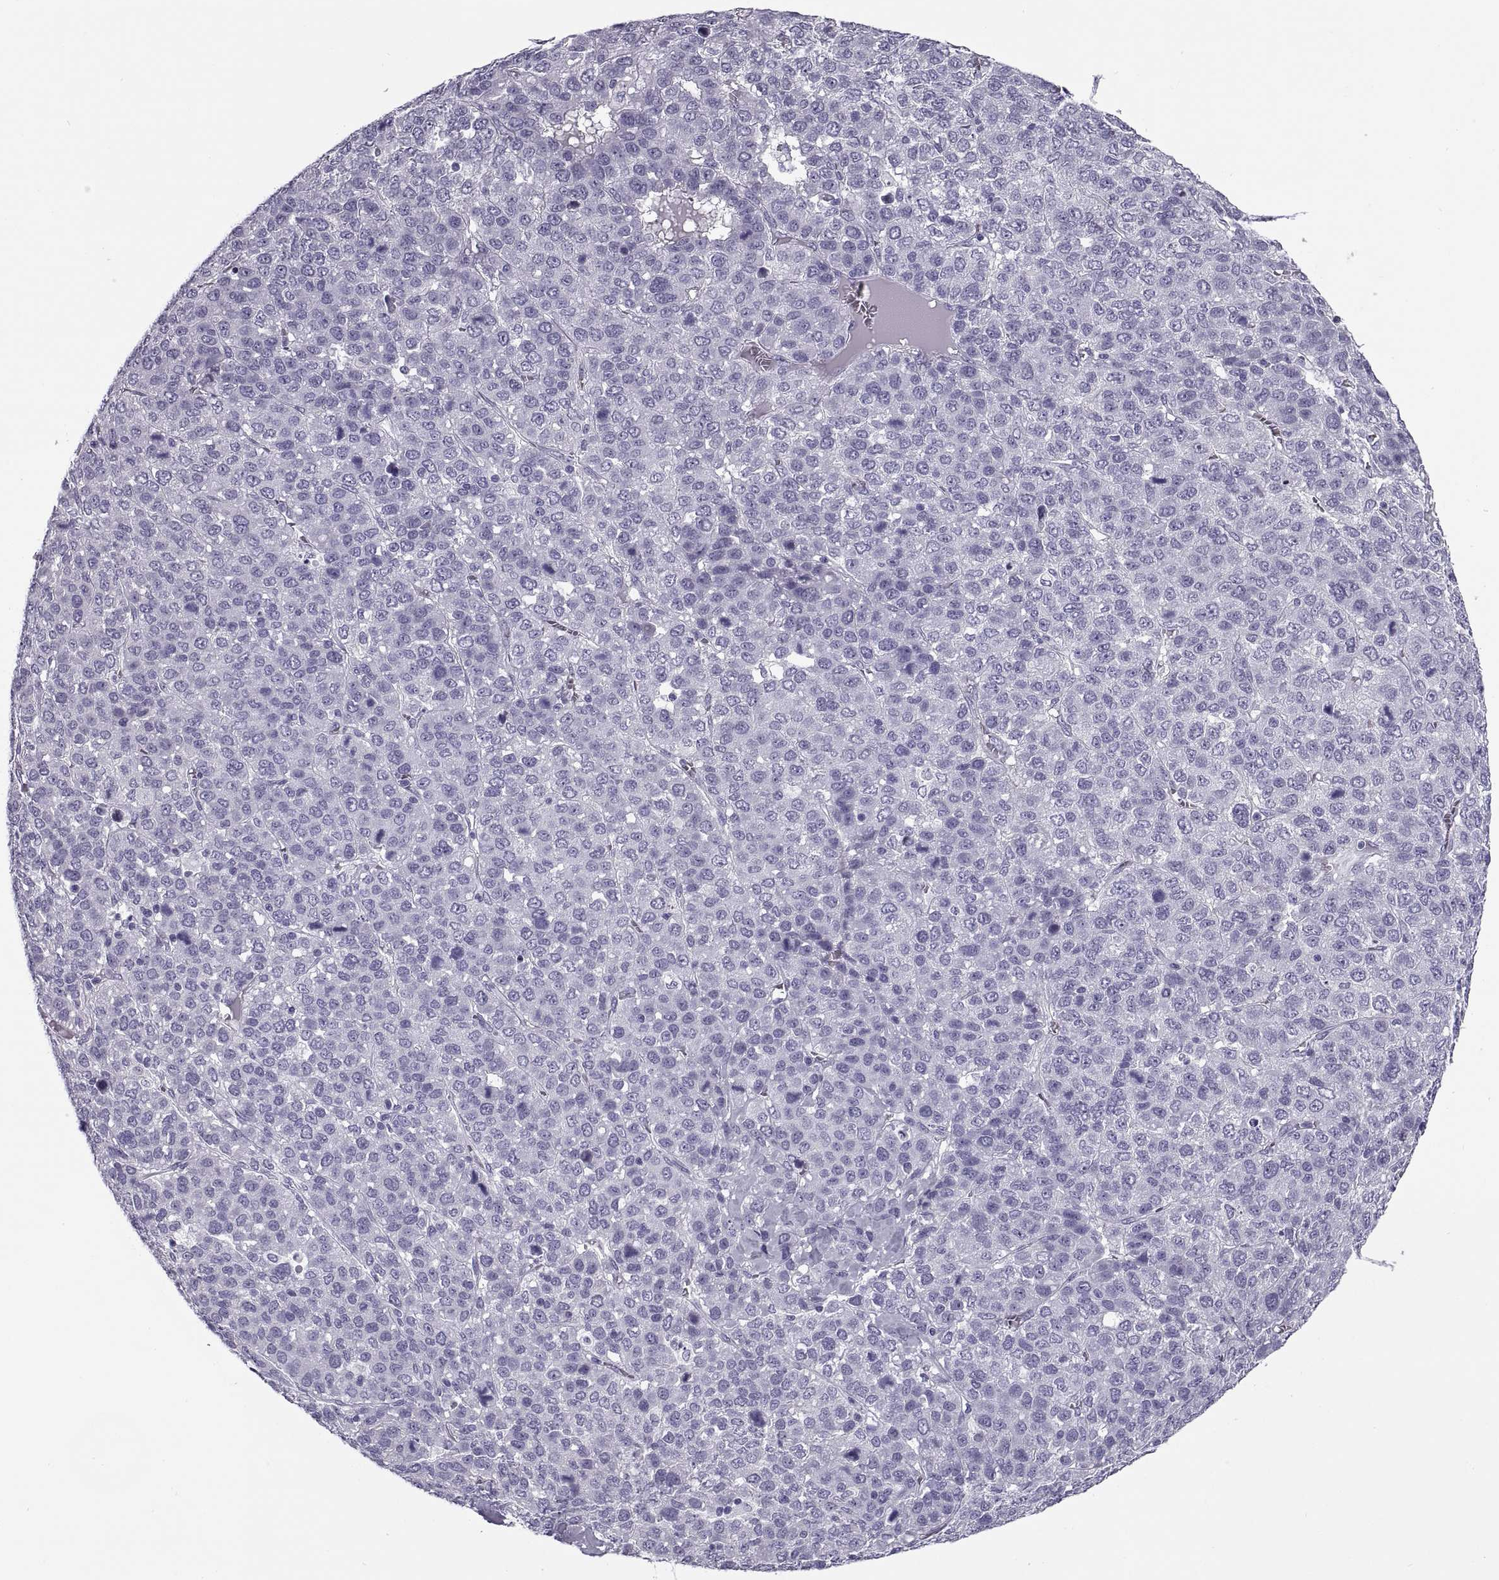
{"staining": {"intensity": "negative", "quantity": "none", "location": "none"}, "tissue": "liver cancer", "cell_type": "Tumor cells", "image_type": "cancer", "snomed": [{"axis": "morphology", "description": "Carcinoma, Hepatocellular, NOS"}, {"axis": "topography", "description": "Liver"}], "caption": "Protein analysis of hepatocellular carcinoma (liver) displays no significant staining in tumor cells. Nuclei are stained in blue.", "gene": "RLBP1", "patient": {"sex": "male", "age": 69}}